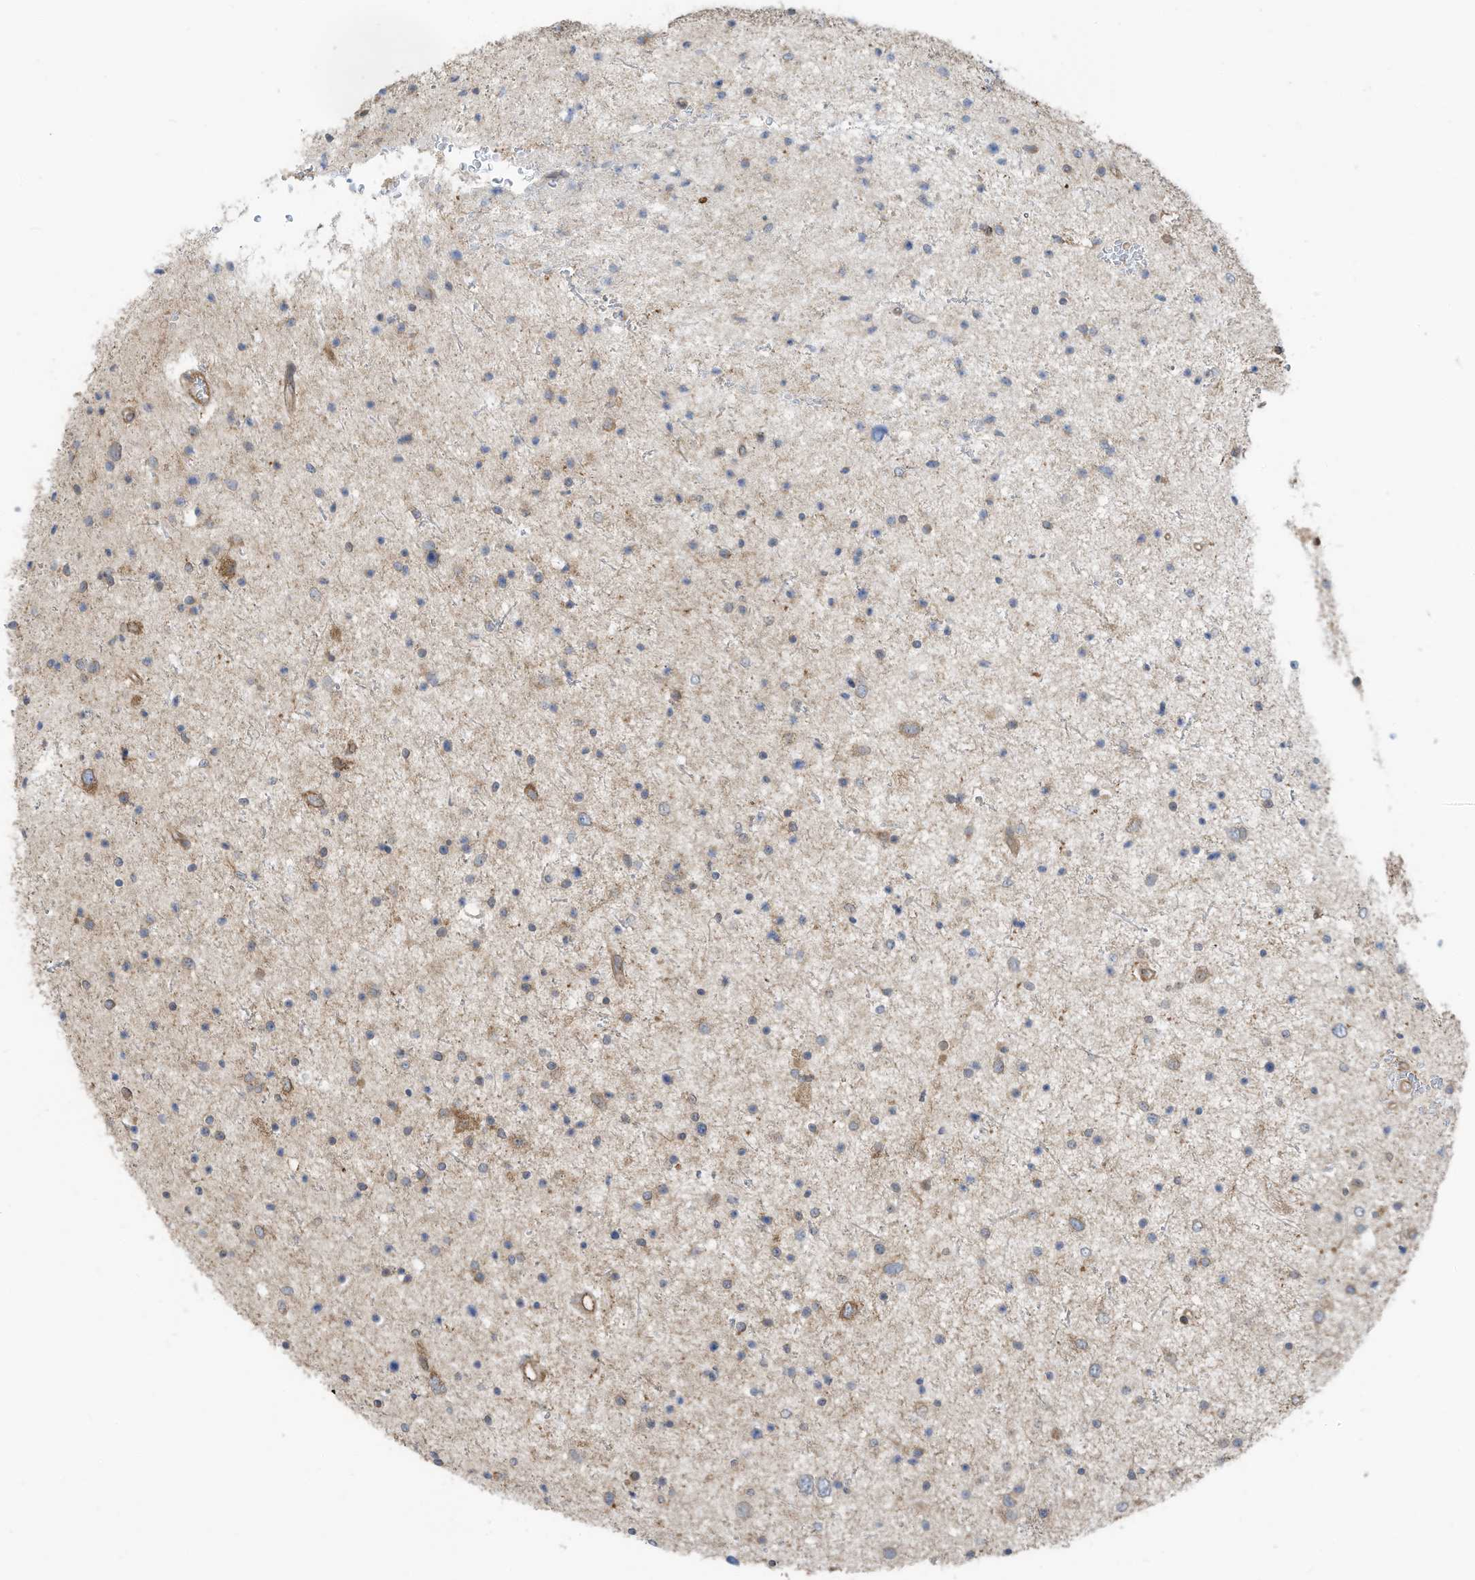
{"staining": {"intensity": "weak", "quantity": "<25%", "location": "cytoplasmic/membranous"}, "tissue": "glioma", "cell_type": "Tumor cells", "image_type": "cancer", "snomed": [{"axis": "morphology", "description": "Glioma, malignant, Low grade"}, {"axis": "topography", "description": "Brain"}], "caption": "Immunohistochemistry (IHC) of human low-grade glioma (malignant) demonstrates no positivity in tumor cells.", "gene": "USE1", "patient": {"sex": "female", "age": 37}}